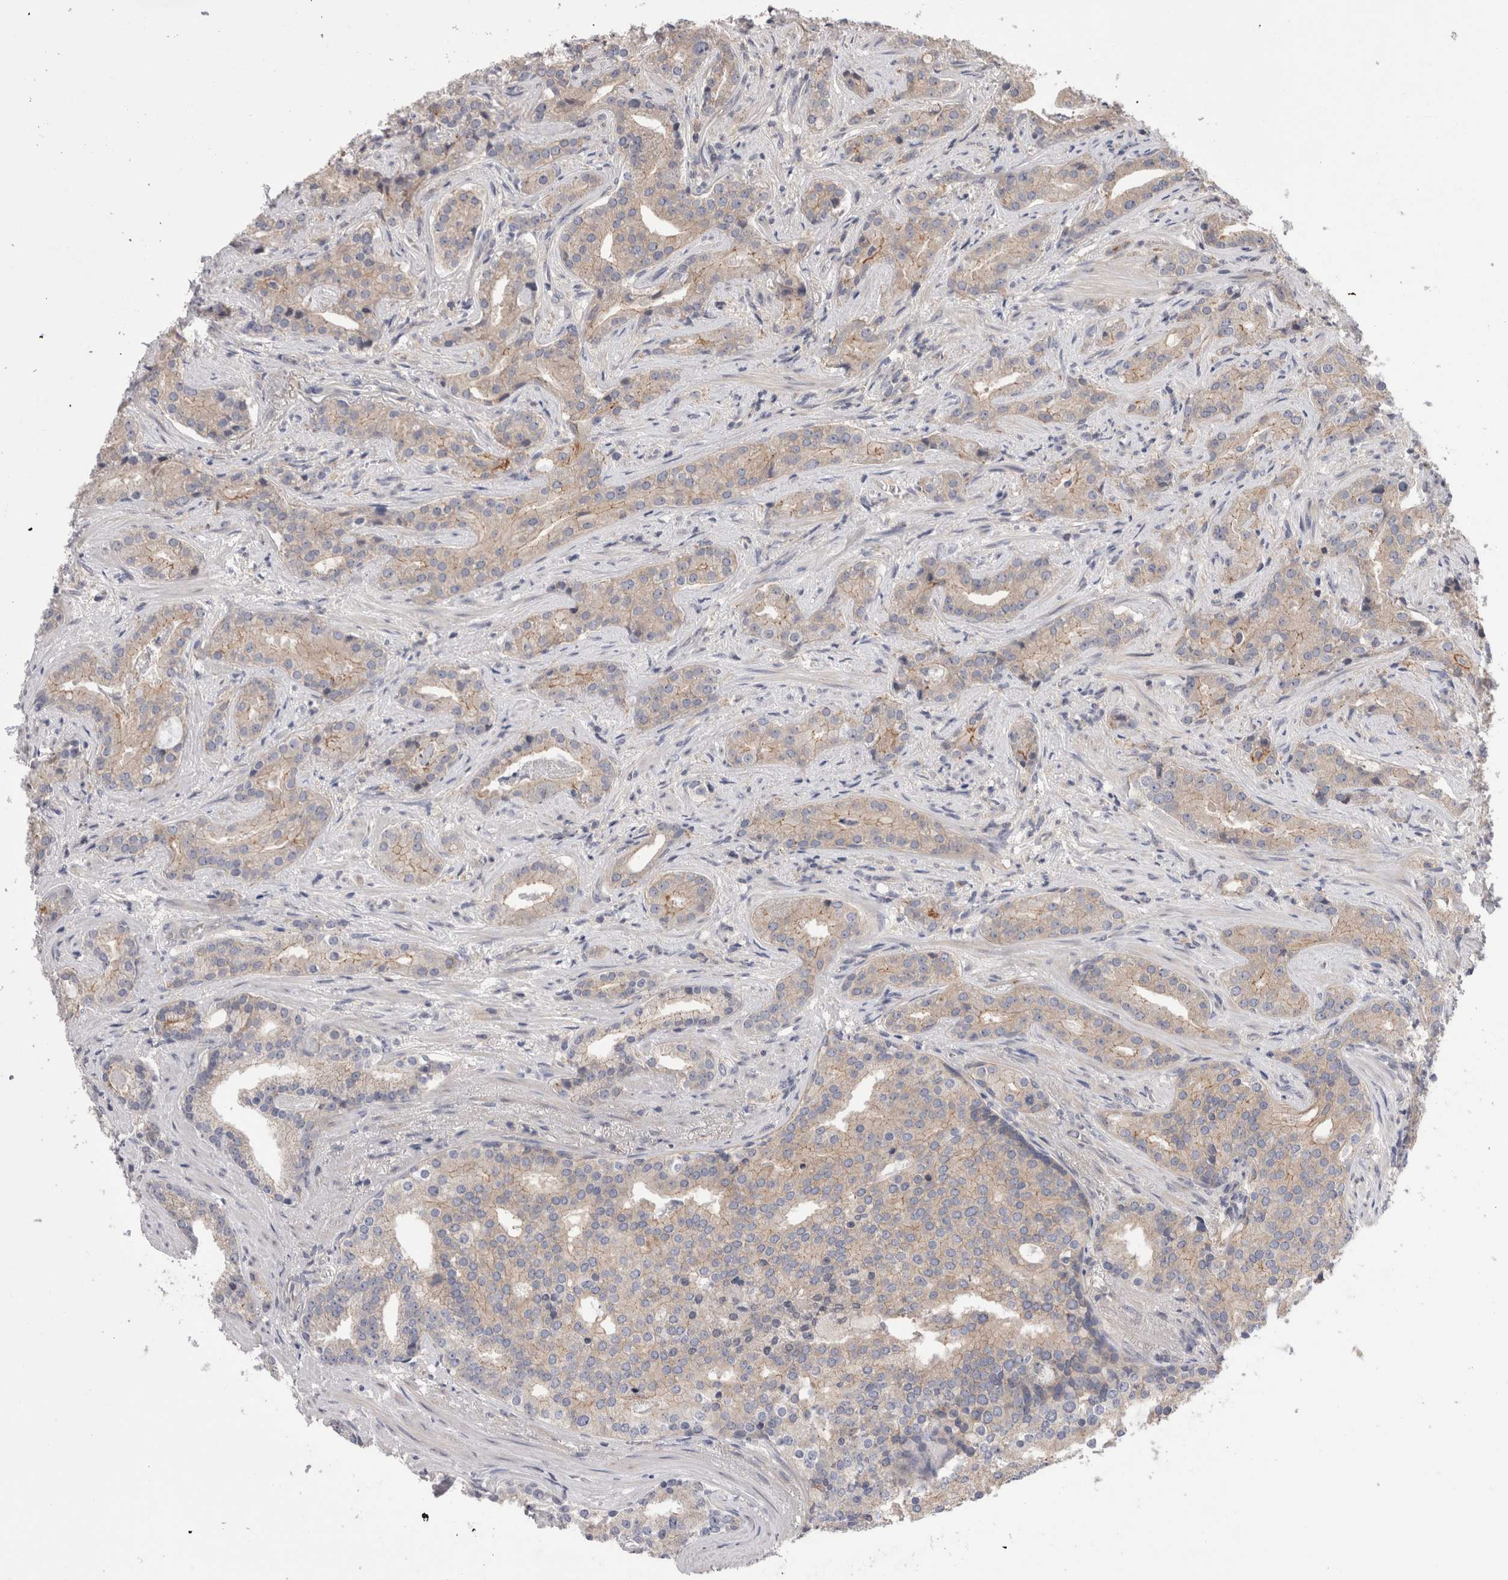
{"staining": {"intensity": "weak", "quantity": "<25%", "location": "cytoplasmic/membranous"}, "tissue": "prostate cancer", "cell_type": "Tumor cells", "image_type": "cancer", "snomed": [{"axis": "morphology", "description": "Adenocarcinoma, Low grade"}, {"axis": "topography", "description": "Prostate"}], "caption": "A high-resolution photomicrograph shows IHC staining of prostate cancer, which displays no significant expression in tumor cells.", "gene": "OTOR", "patient": {"sex": "male", "age": 67}}